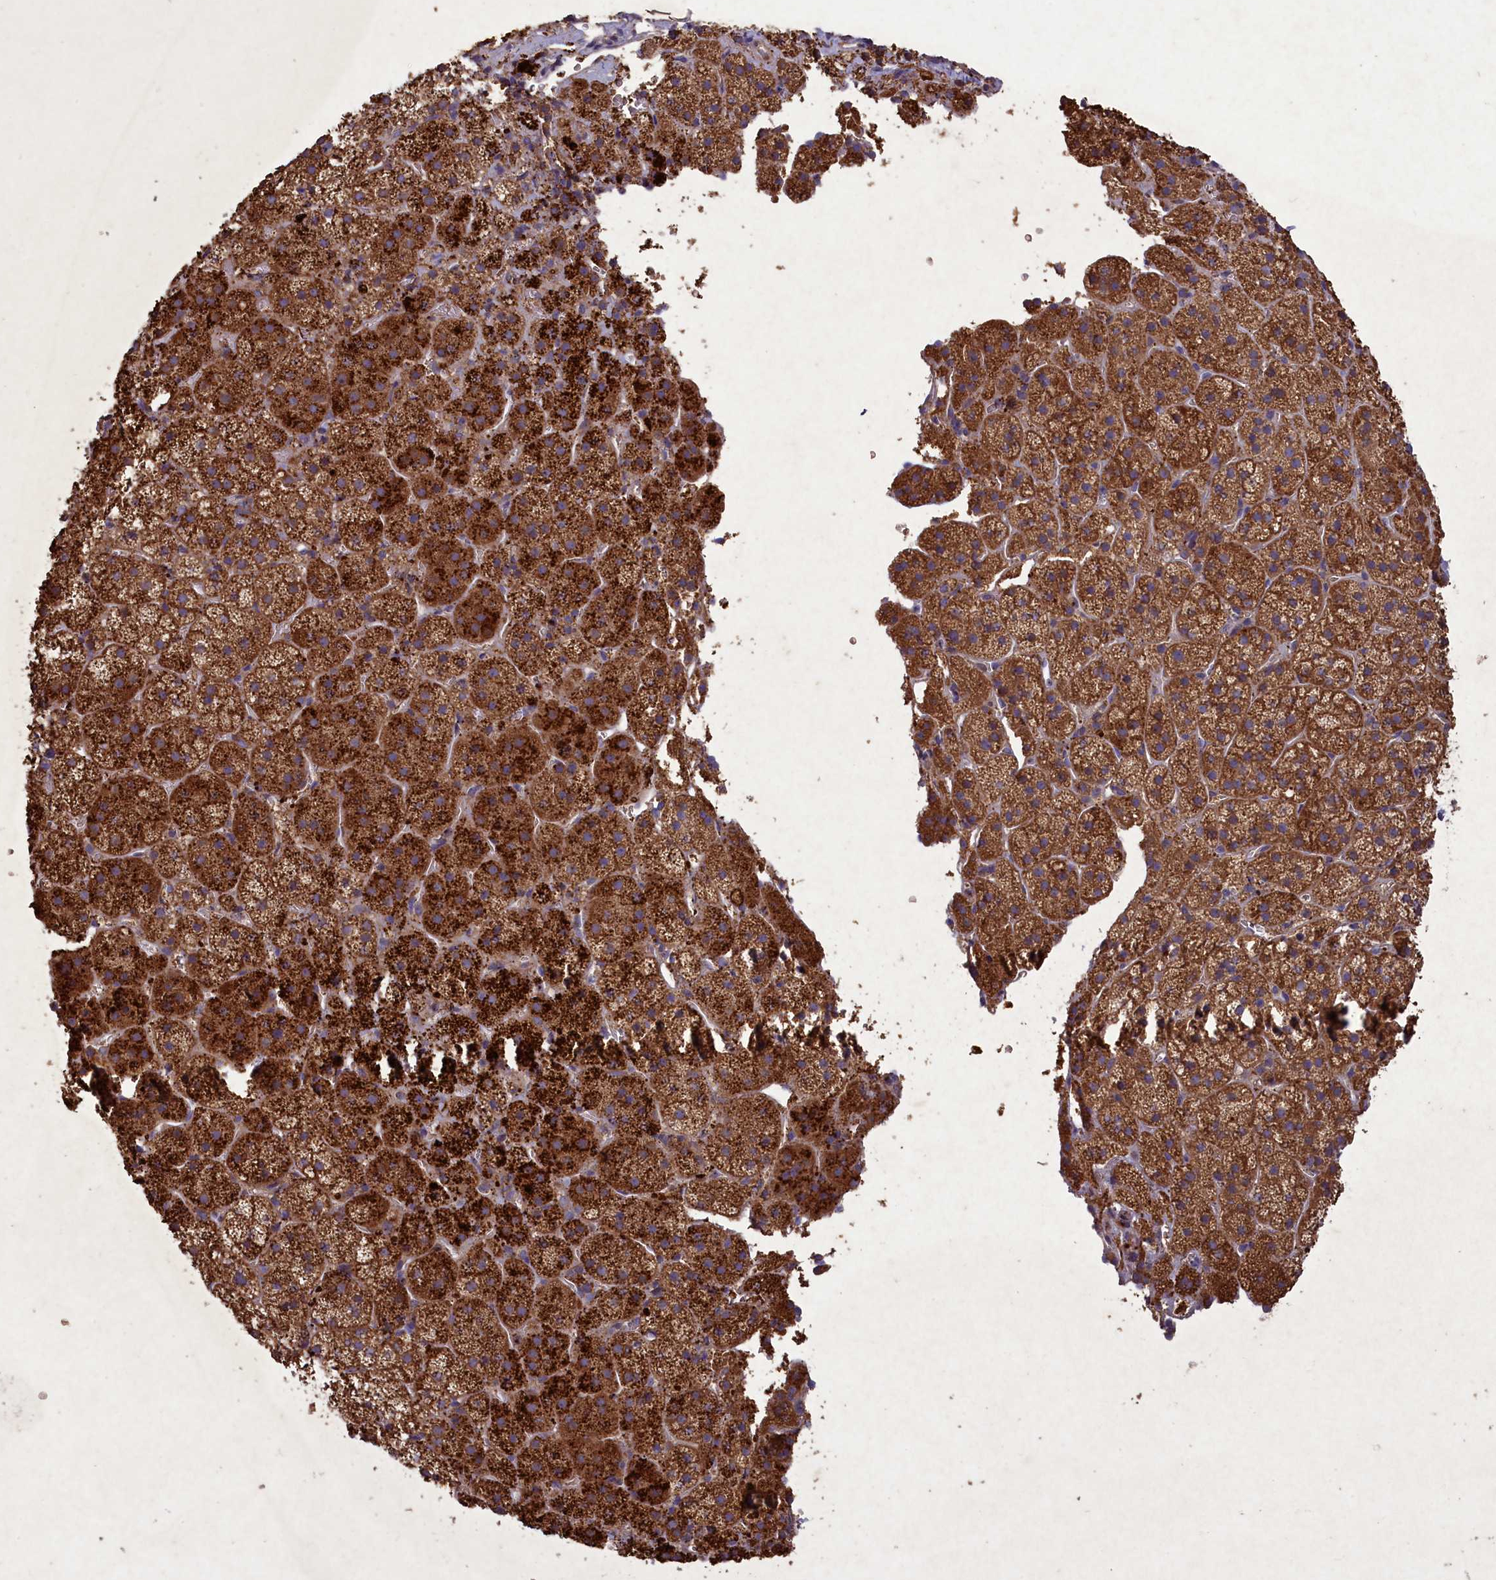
{"staining": {"intensity": "strong", "quantity": ">75%", "location": "cytoplasmic/membranous"}, "tissue": "adrenal gland", "cell_type": "Glandular cells", "image_type": "normal", "snomed": [{"axis": "morphology", "description": "Normal tissue, NOS"}, {"axis": "topography", "description": "Adrenal gland"}], "caption": "High-power microscopy captured an immunohistochemistry (IHC) image of unremarkable adrenal gland, revealing strong cytoplasmic/membranous positivity in about >75% of glandular cells.", "gene": "CIAO2B", "patient": {"sex": "female", "age": 44}}